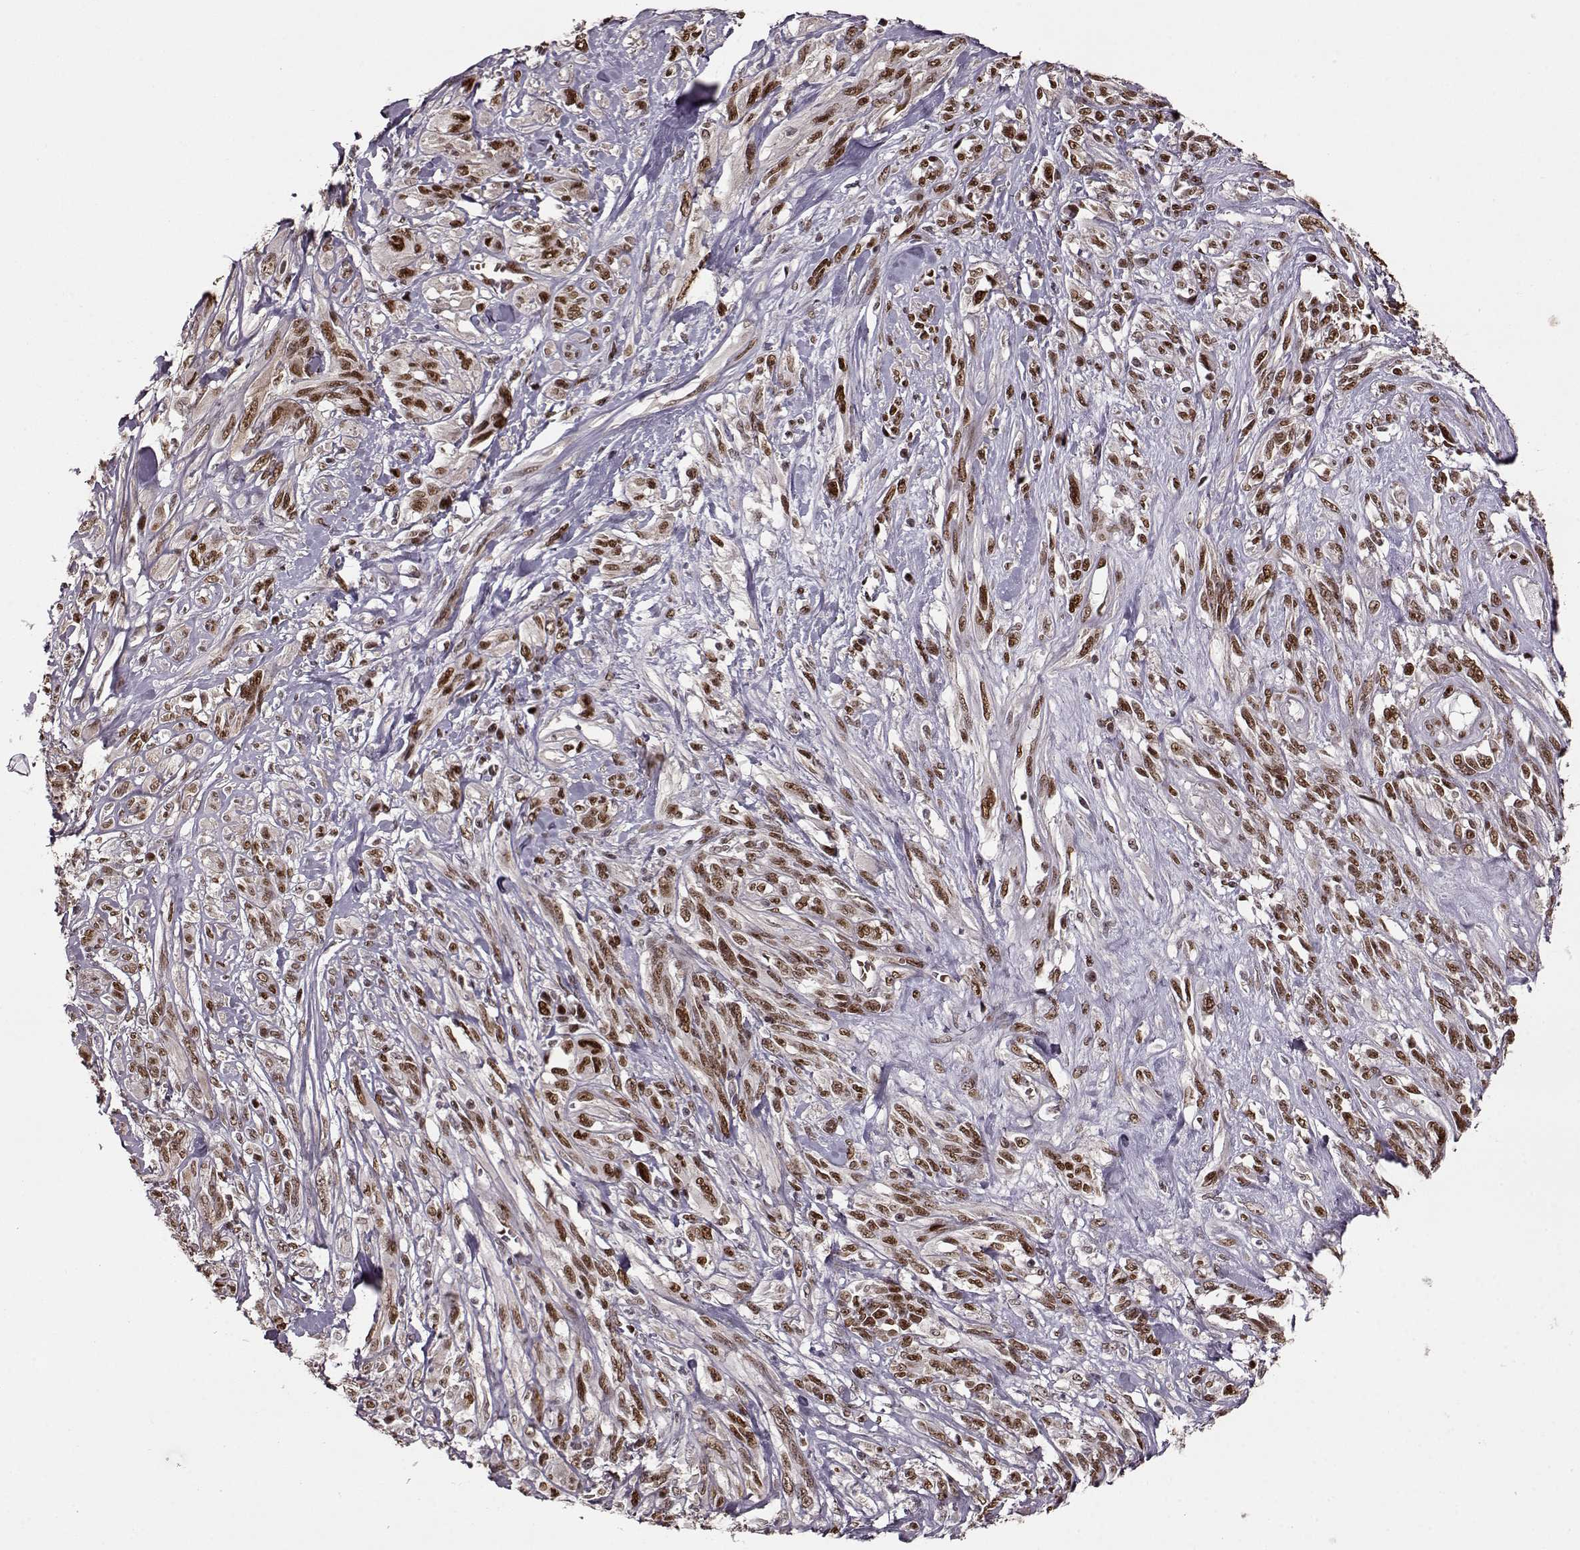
{"staining": {"intensity": "moderate", "quantity": ">75%", "location": "nuclear"}, "tissue": "melanoma", "cell_type": "Tumor cells", "image_type": "cancer", "snomed": [{"axis": "morphology", "description": "Malignant melanoma, NOS"}, {"axis": "topography", "description": "Skin"}], "caption": "The image demonstrates staining of melanoma, revealing moderate nuclear protein staining (brown color) within tumor cells.", "gene": "FTO", "patient": {"sex": "female", "age": 91}}